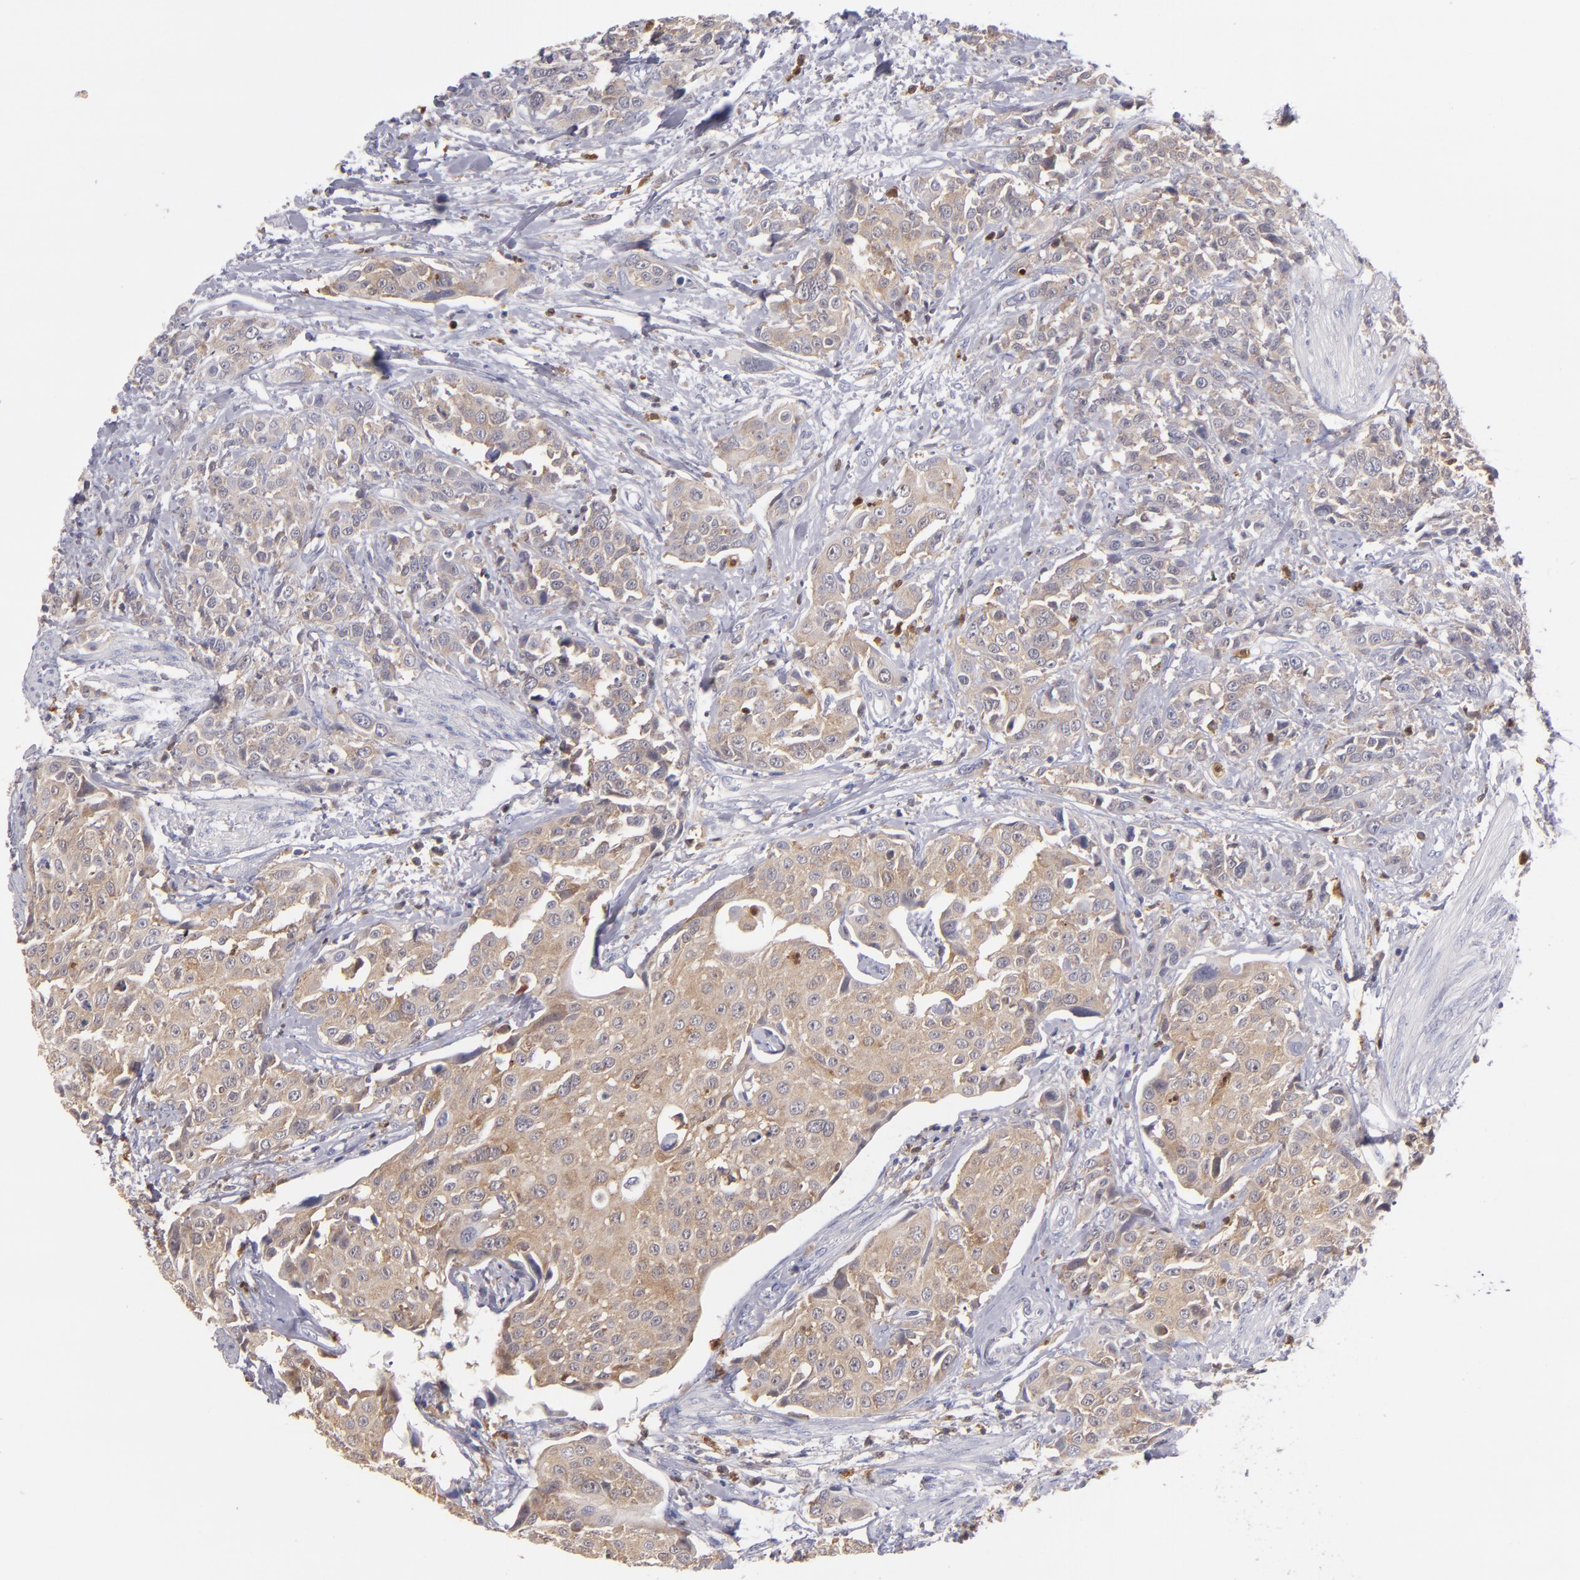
{"staining": {"intensity": "weak", "quantity": ">75%", "location": "cytoplasmic/membranous"}, "tissue": "urothelial cancer", "cell_type": "Tumor cells", "image_type": "cancer", "snomed": [{"axis": "morphology", "description": "Urothelial carcinoma, High grade"}, {"axis": "topography", "description": "Urinary bladder"}], "caption": "High-power microscopy captured an immunohistochemistry photomicrograph of urothelial carcinoma (high-grade), revealing weak cytoplasmic/membranous staining in about >75% of tumor cells. (Stains: DAB in brown, nuclei in blue, Microscopy: brightfield microscopy at high magnification).", "gene": "PRKCD", "patient": {"sex": "male", "age": 56}}